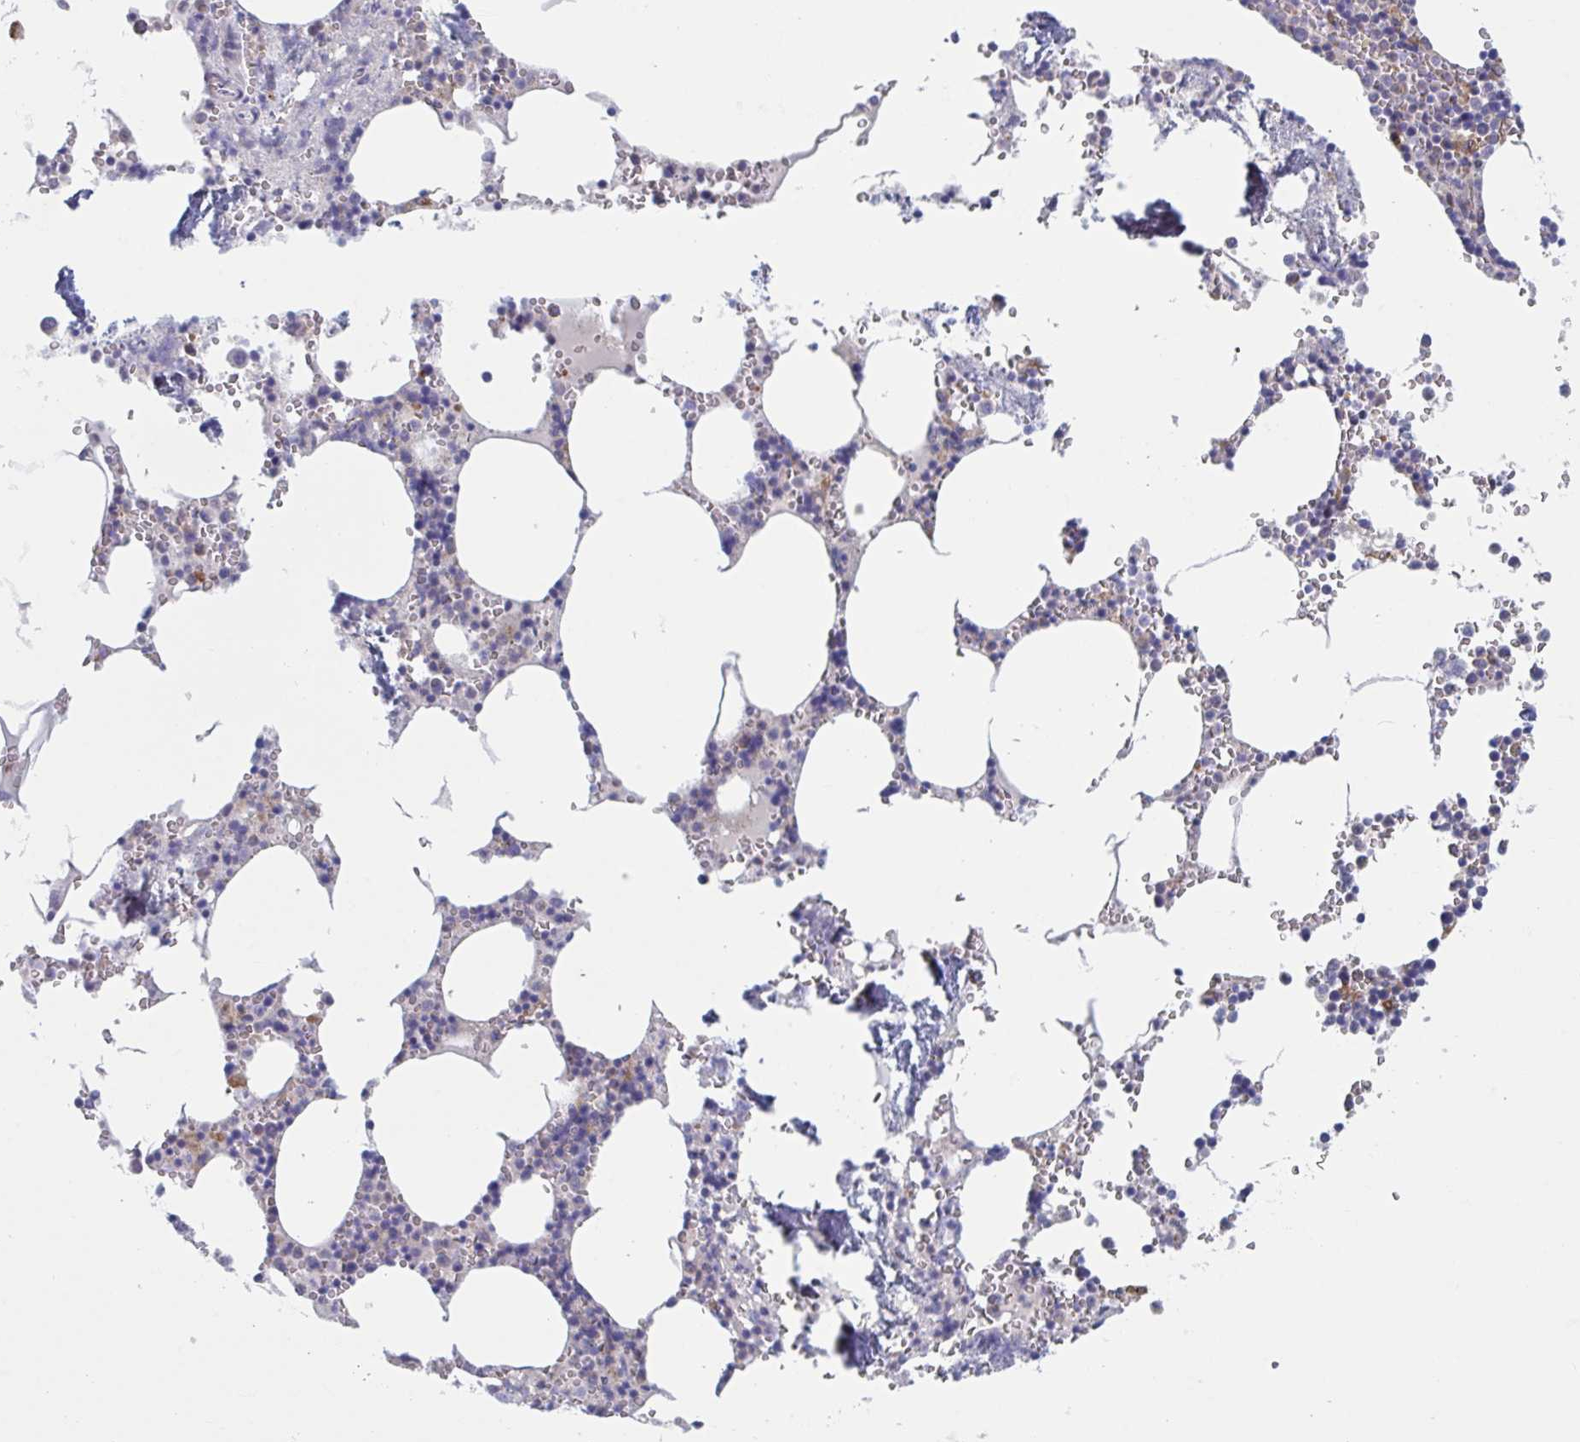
{"staining": {"intensity": "negative", "quantity": "none", "location": "none"}, "tissue": "bone marrow", "cell_type": "Hematopoietic cells", "image_type": "normal", "snomed": [{"axis": "morphology", "description": "Normal tissue, NOS"}, {"axis": "topography", "description": "Bone marrow"}], "caption": "Photomicrograph shows no significant protein staining in hematopoietic cells of unremarkable bone marrow.", "gene": "NIPSNAP1", "patient": {"sex": "male", "age": 54}}